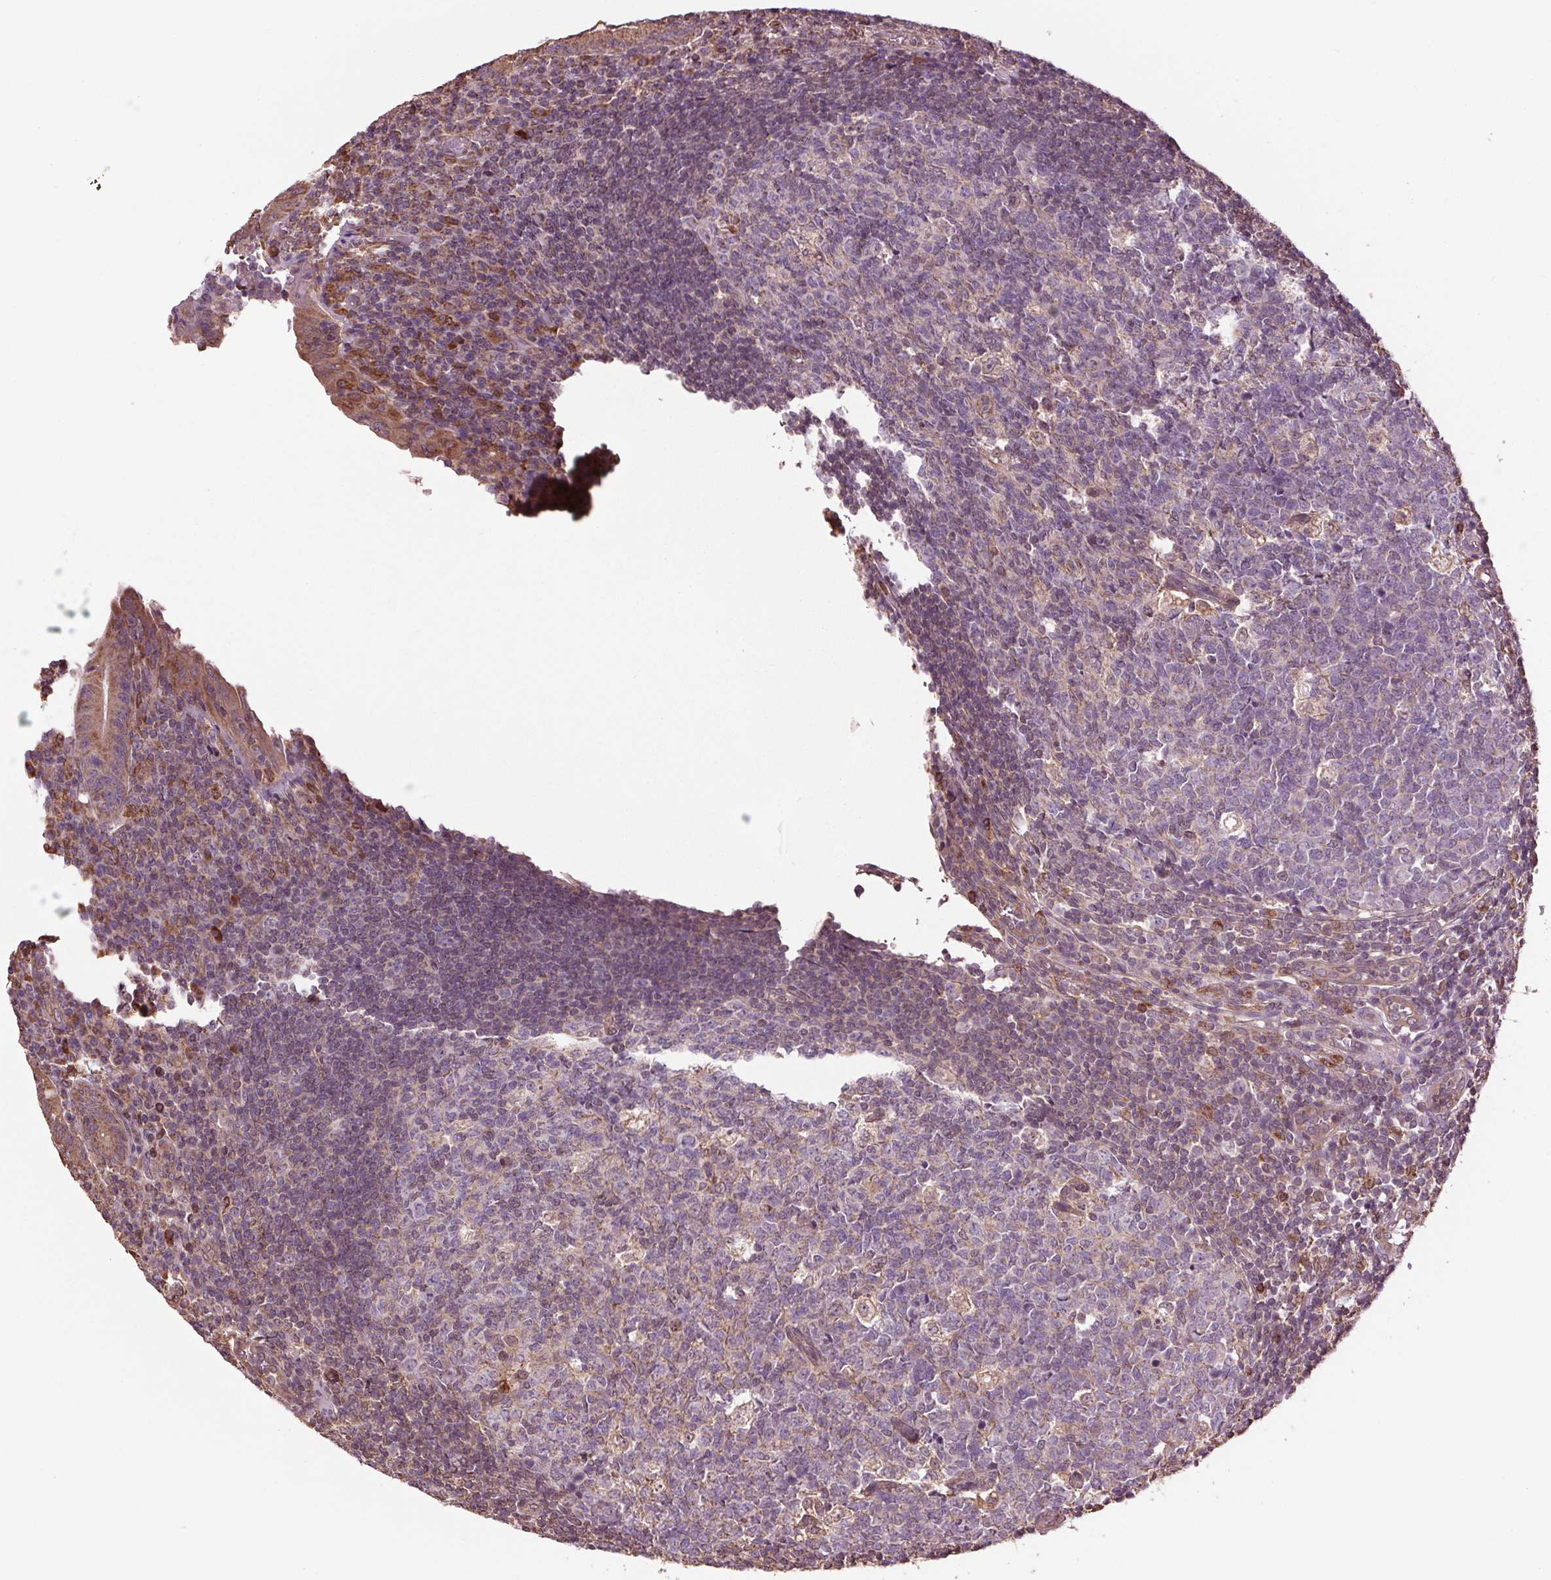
{"staining": {"intensity": "moderate", "quantity": ">75%", "location": "cytoplasmic/membranous"}, "tissue": "appendix", "cell_type": "Glandular cells", "image_type": "normal", "snomed": [{"axis": "morphology", "description": "Normal tissue, NOS"}, {"axis": "topography", "description": "Appendix"}], "caption": "Appendix stained for a protein (brown) demonstrates moderate cytoplasmic/membranous positive positivity in approximately >75% of glandular cells.", "gene": "RNPEP", "patient": {"sex": "male", "age": 18}}